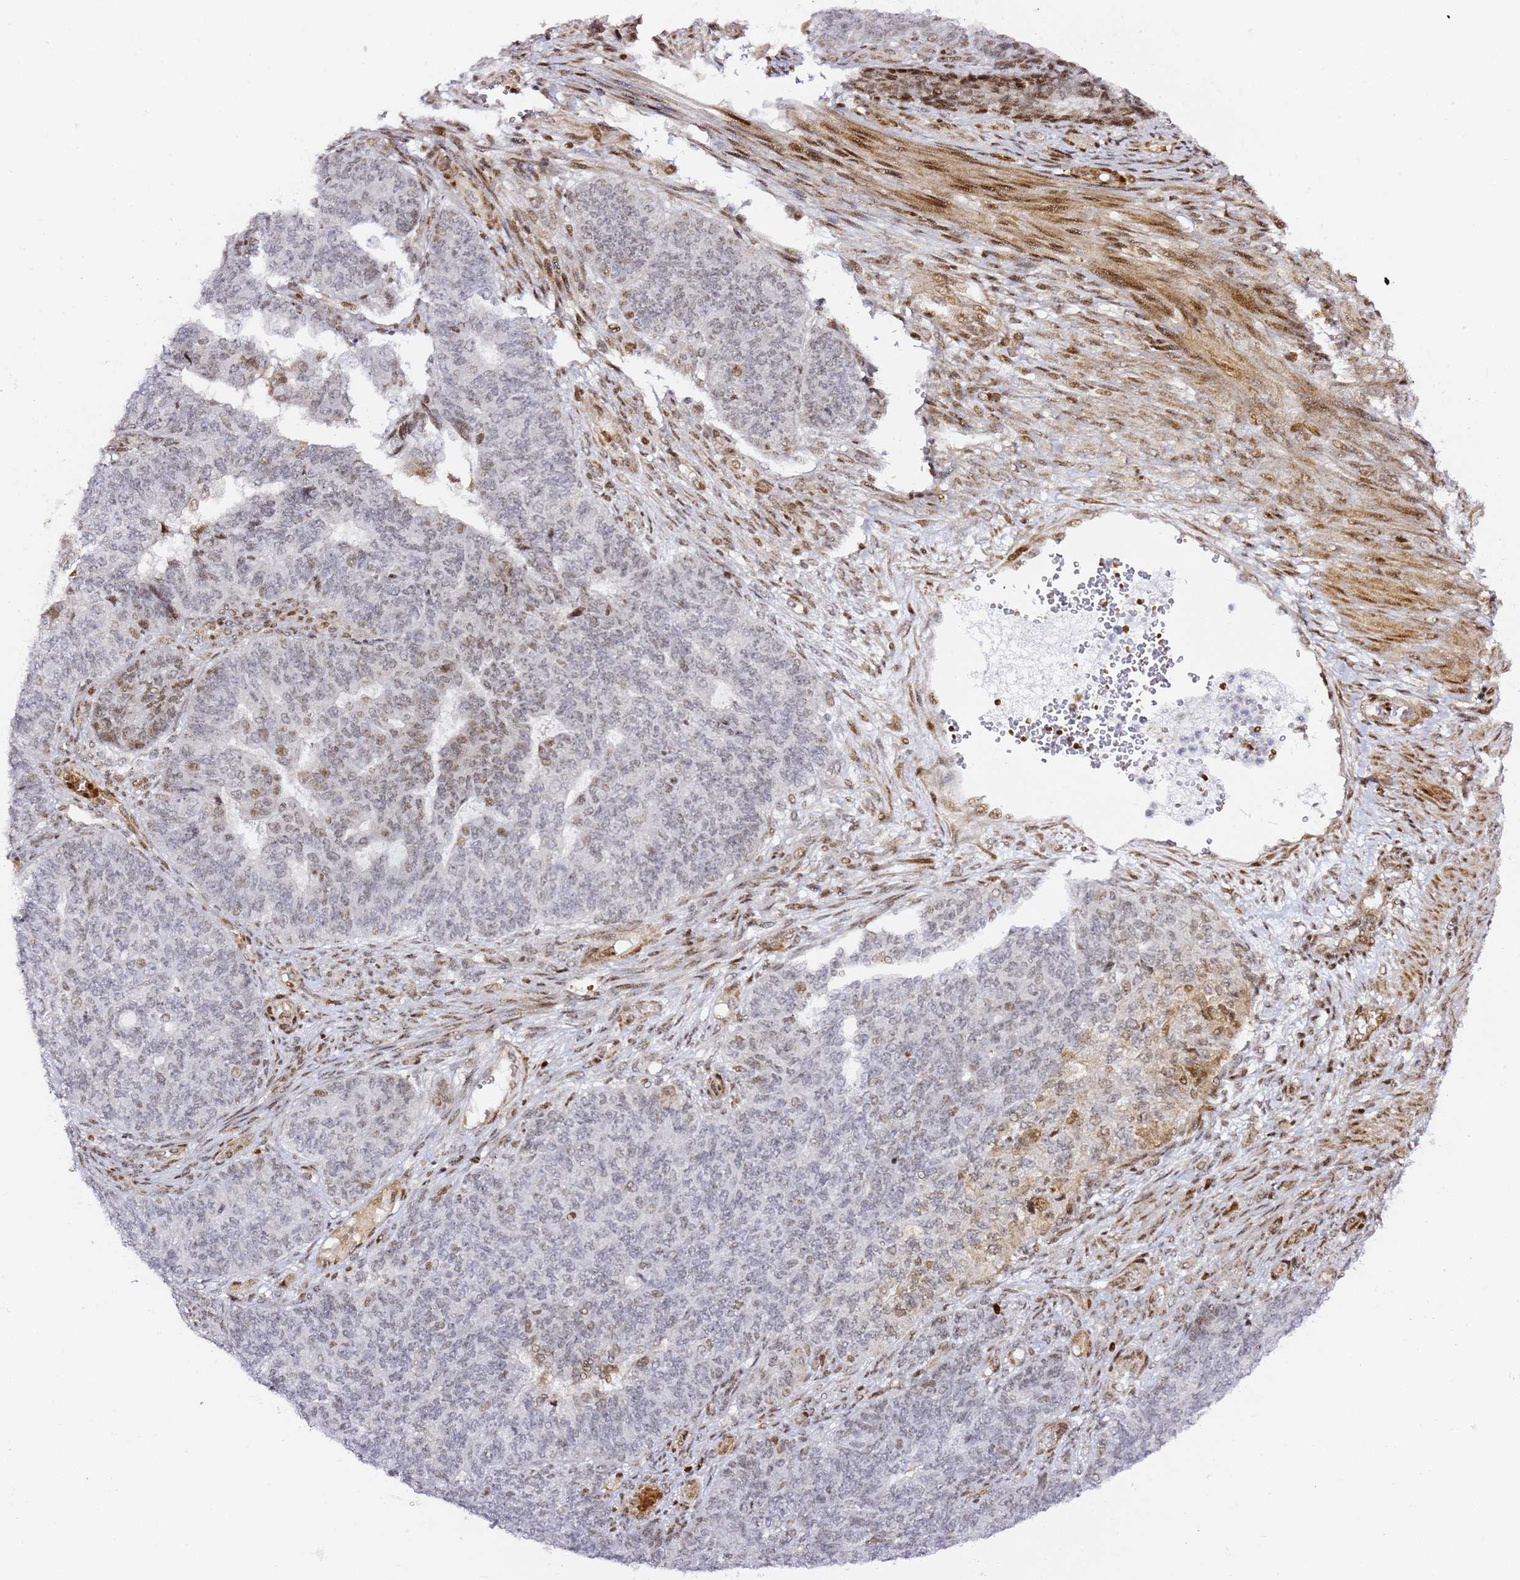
{"staining": {"intensity": "weak", "quantity": "<25%", "location": "nuclear"}, "tissue": "endometrial cancer", "cell_type": "Tumor cells", "image_type": "cancer", "snomed": [{"axis": "morphology", "description": "Adenocarcinoma, NOS"}, {"axis": "topography", "description": "Endometrium"}], "caption": "DAB (3,3'-diaminobenzidine) immunohistochemical staining of endometrial cancer (adenocarcinoma) shows no significant expression in tumor cells.", "gene": "GBP2", "patient": {"sex": "female", "age": 32}}